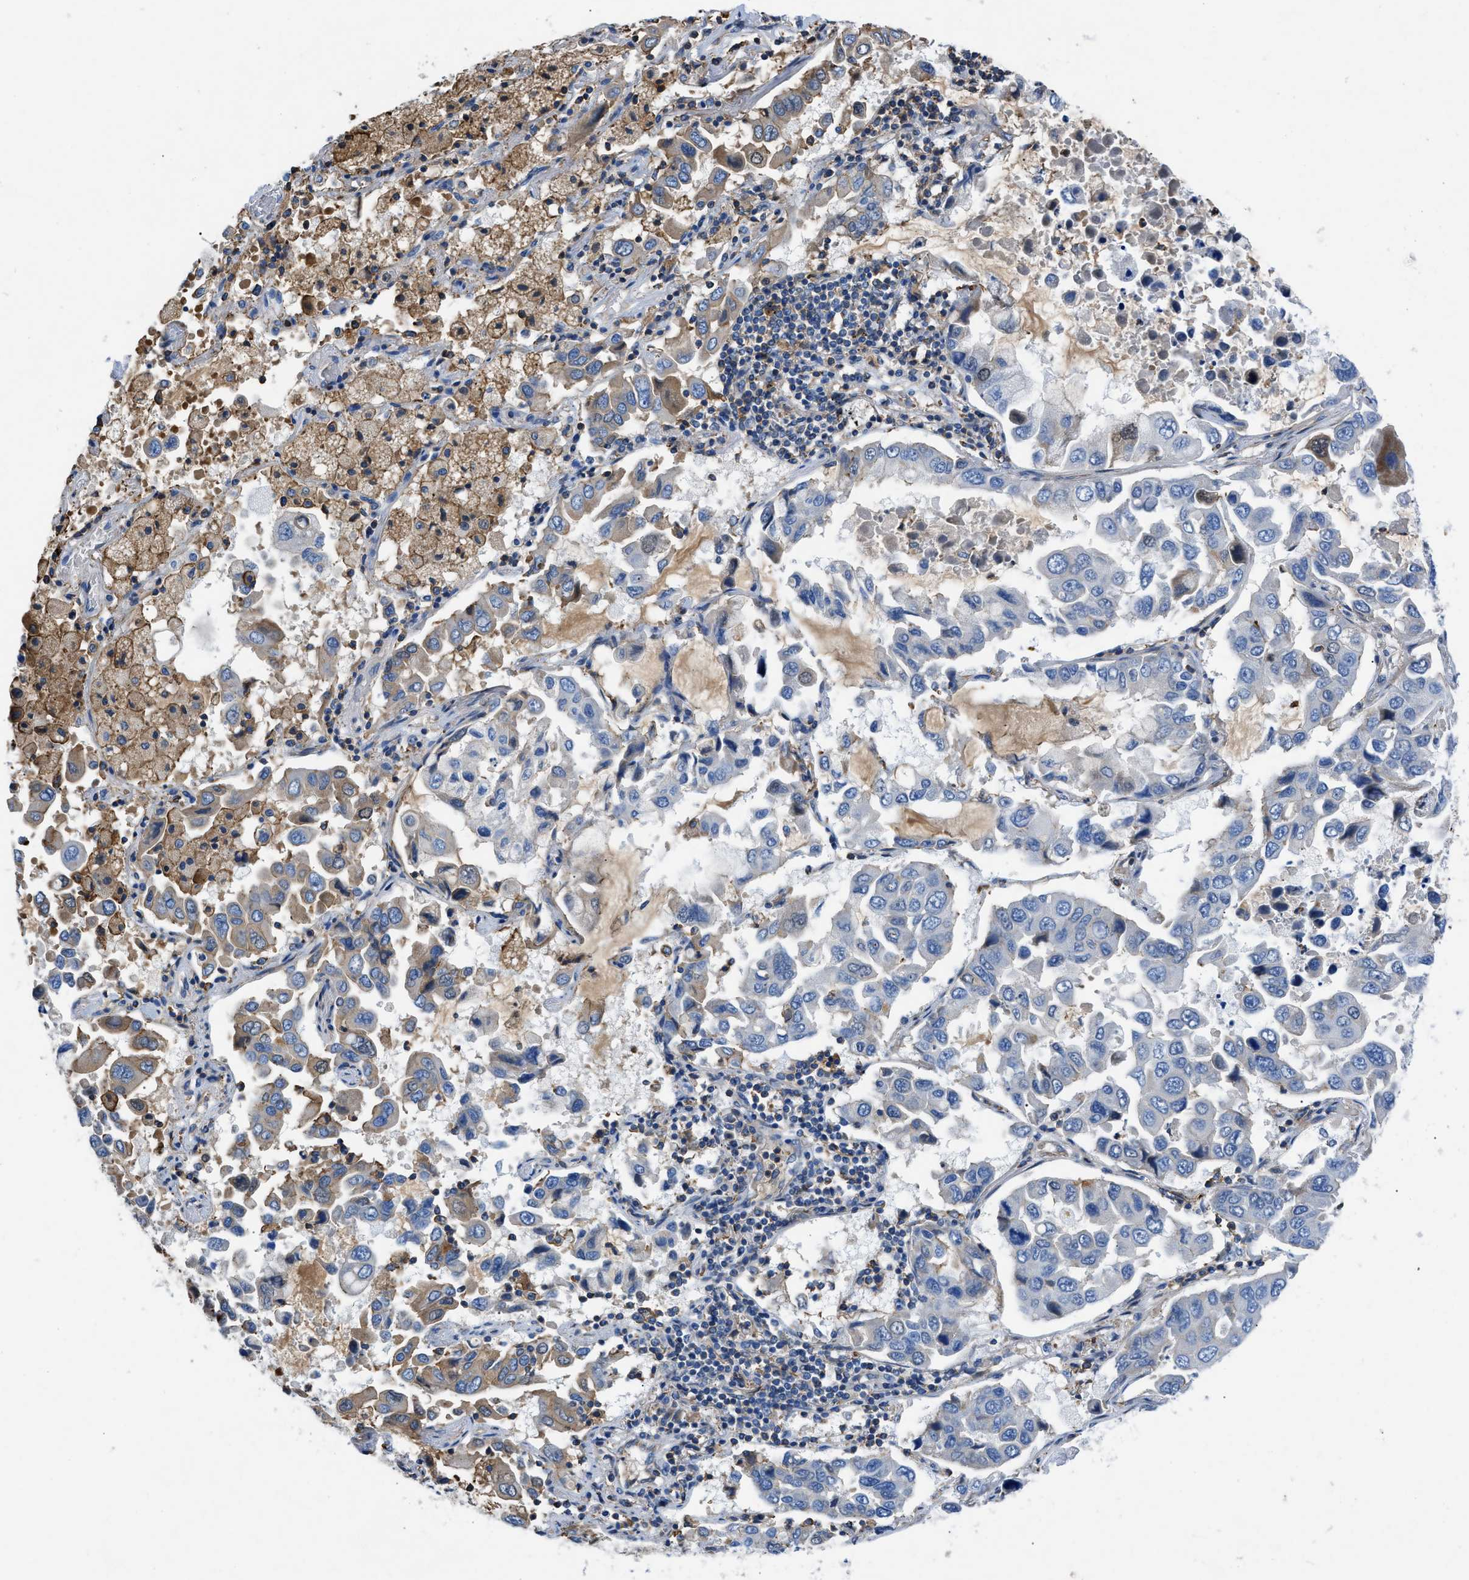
{"staining": {"intensity": "negative", "quantity": "none", "location": "none"}, "tissue": "lung cancer", "cell_type": "Tumor cells", "image_type": "cancer", "snomed": [{"axis": "morphology", "description": "Adenocarcinoma, NOS"}, {"axis": "topography", "description": "Lung"}], "caption": "Tumor cells show no significant expression in lung adenocarcinoma. The staining was performed using DAB (3,3'-diaminobenzidine) to visualize the protein expression in brown, while the nuclei were stained in blue with hematoxylin (Magnification: 20x).", "gene": "ATP6V0D1", "patient": {"sex": "male", "age": 64}}